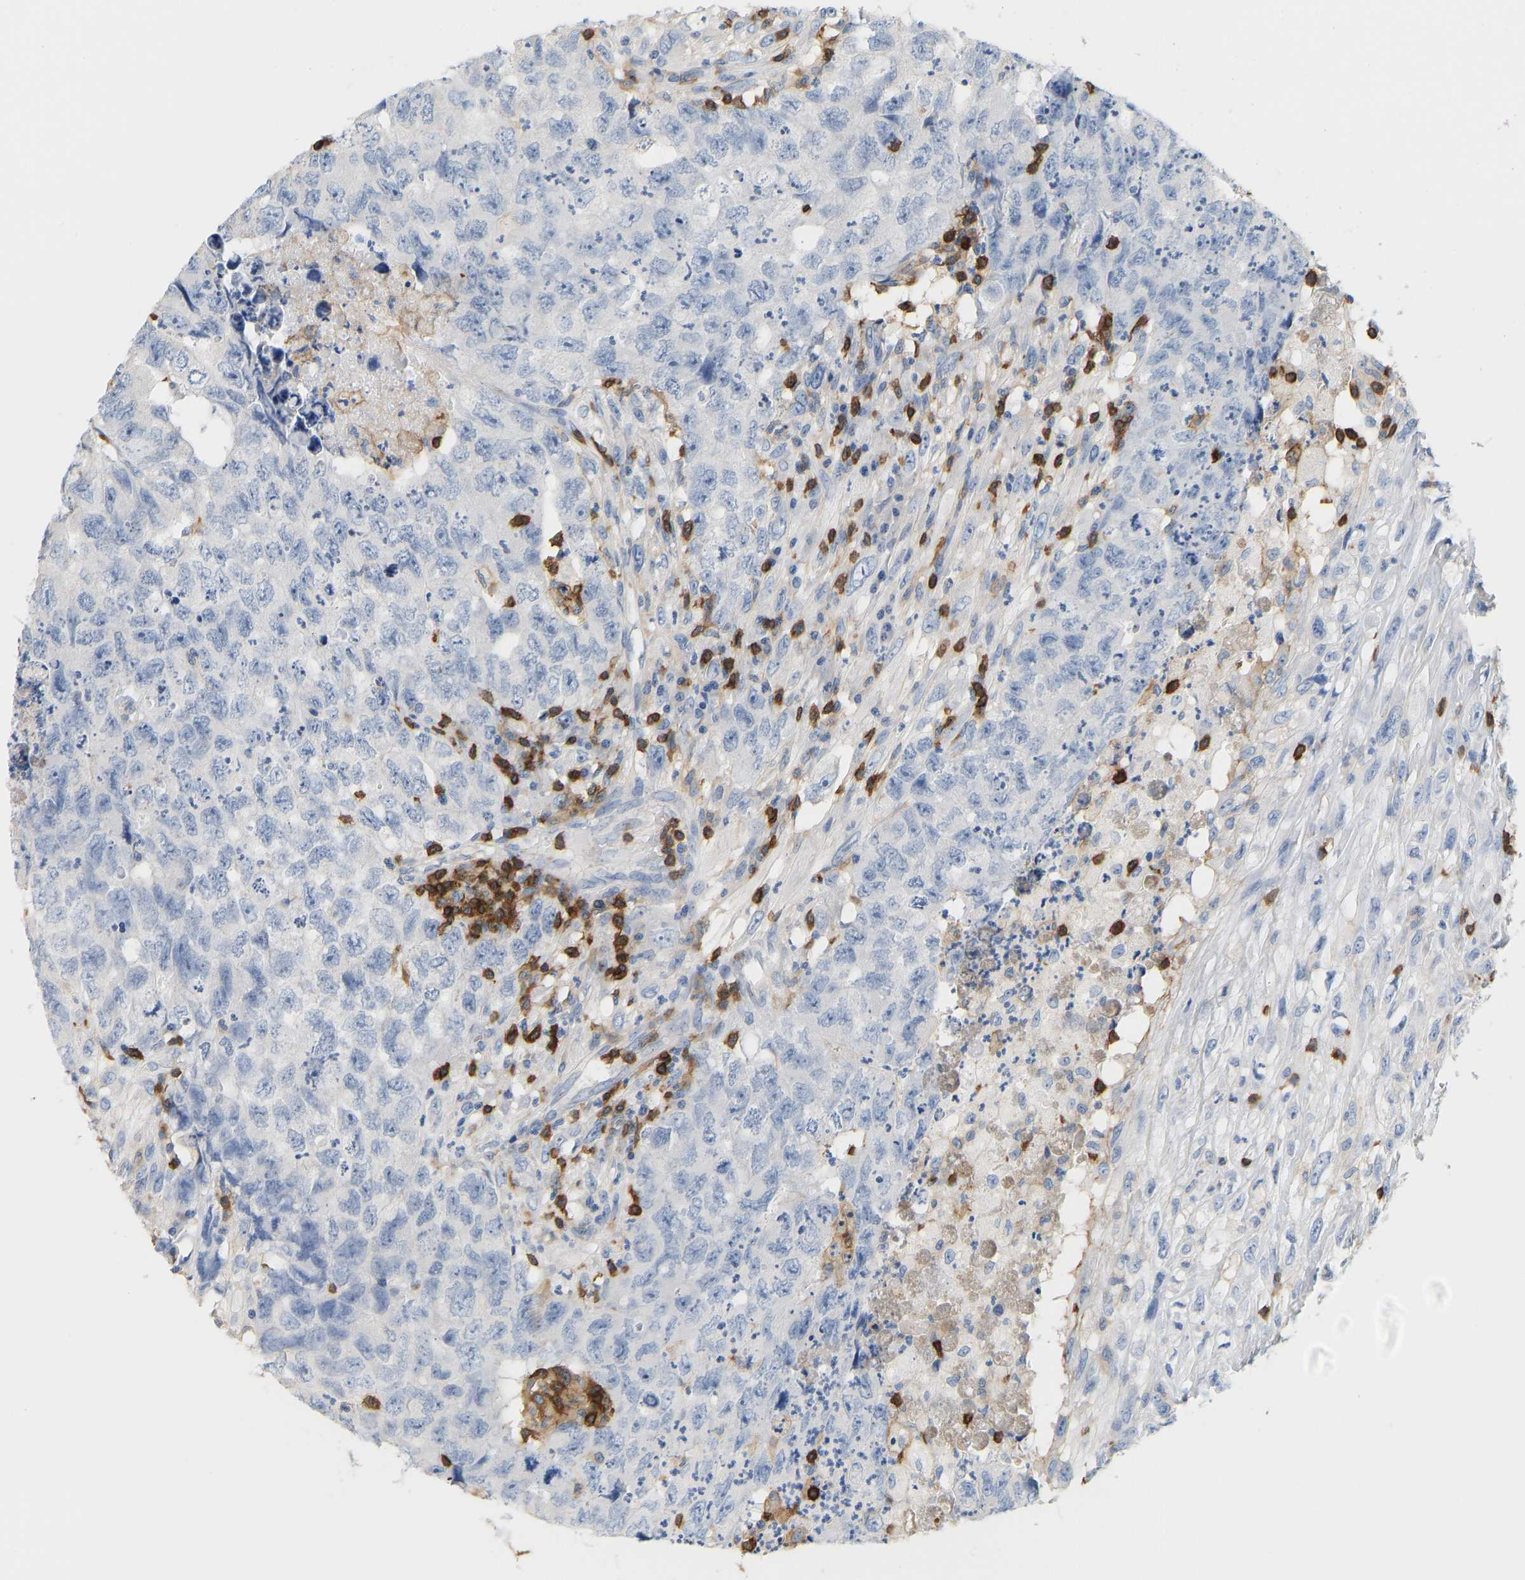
{"staining": {"intensity": "negative", "quantity": "none", "location": "none"}, "tissue": "testis cancer", "cell_type": "Tumor cells", "image_type": "cancer", "snomed": [{"axis": "morphology", "description": "Carcinoma, Embryonal, NOS"}, {"axis": "topography", "description": "Testis"}], "caption": "The image exhibits no staining of tumor cells in testis cancer (embryonal carcinoma). (Stains: DAB (3,3'-diaminobenzidine) immunohistochemistry (IHC) with hematoxylin counter stain, Microscopy: brightfield microscopy at high magnification).", "gene": "EVL", "patient": {"sex": "male", "age": 32}}